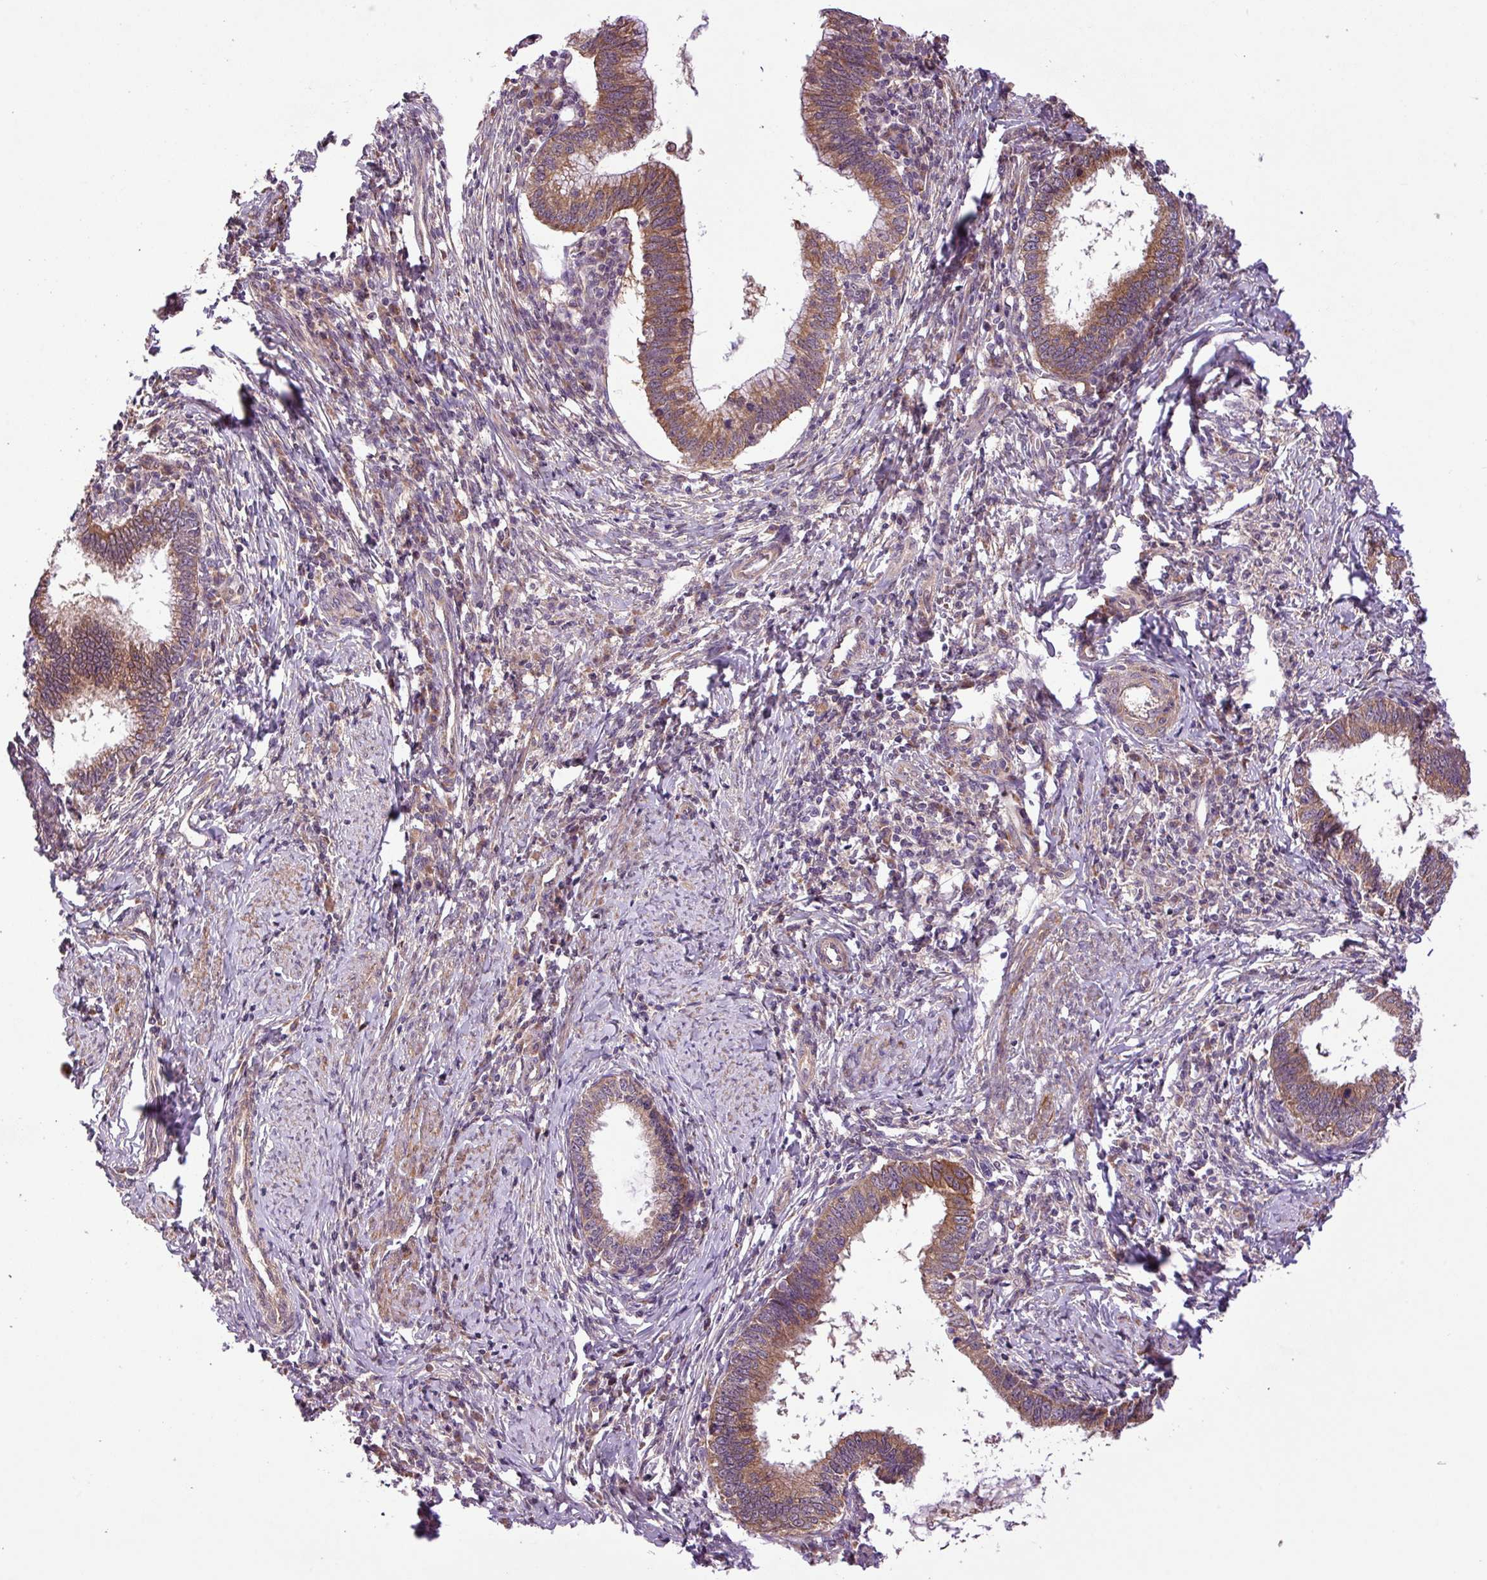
{"staining": {"intensity": "moderate", "quantity": ">75%", "location": "cytoplasmic/membranous"}, "tissue": "cervical cancer", "cell_type": "Tumor cells", "image_type": "cancer", "snomed": [{"axis": "morphology", "description": "Adenocarcinoma, NOS"}, {"axis": "topography", "description": "Cervix"}], "caption": "Cervical cancer (adenocarcinoma) tissue shows moderate cytoplasmic/membranous expression in about >75% of tumor cells", "gene": "TIMM10B", "patient": {"sex": "female", "age": 36}}